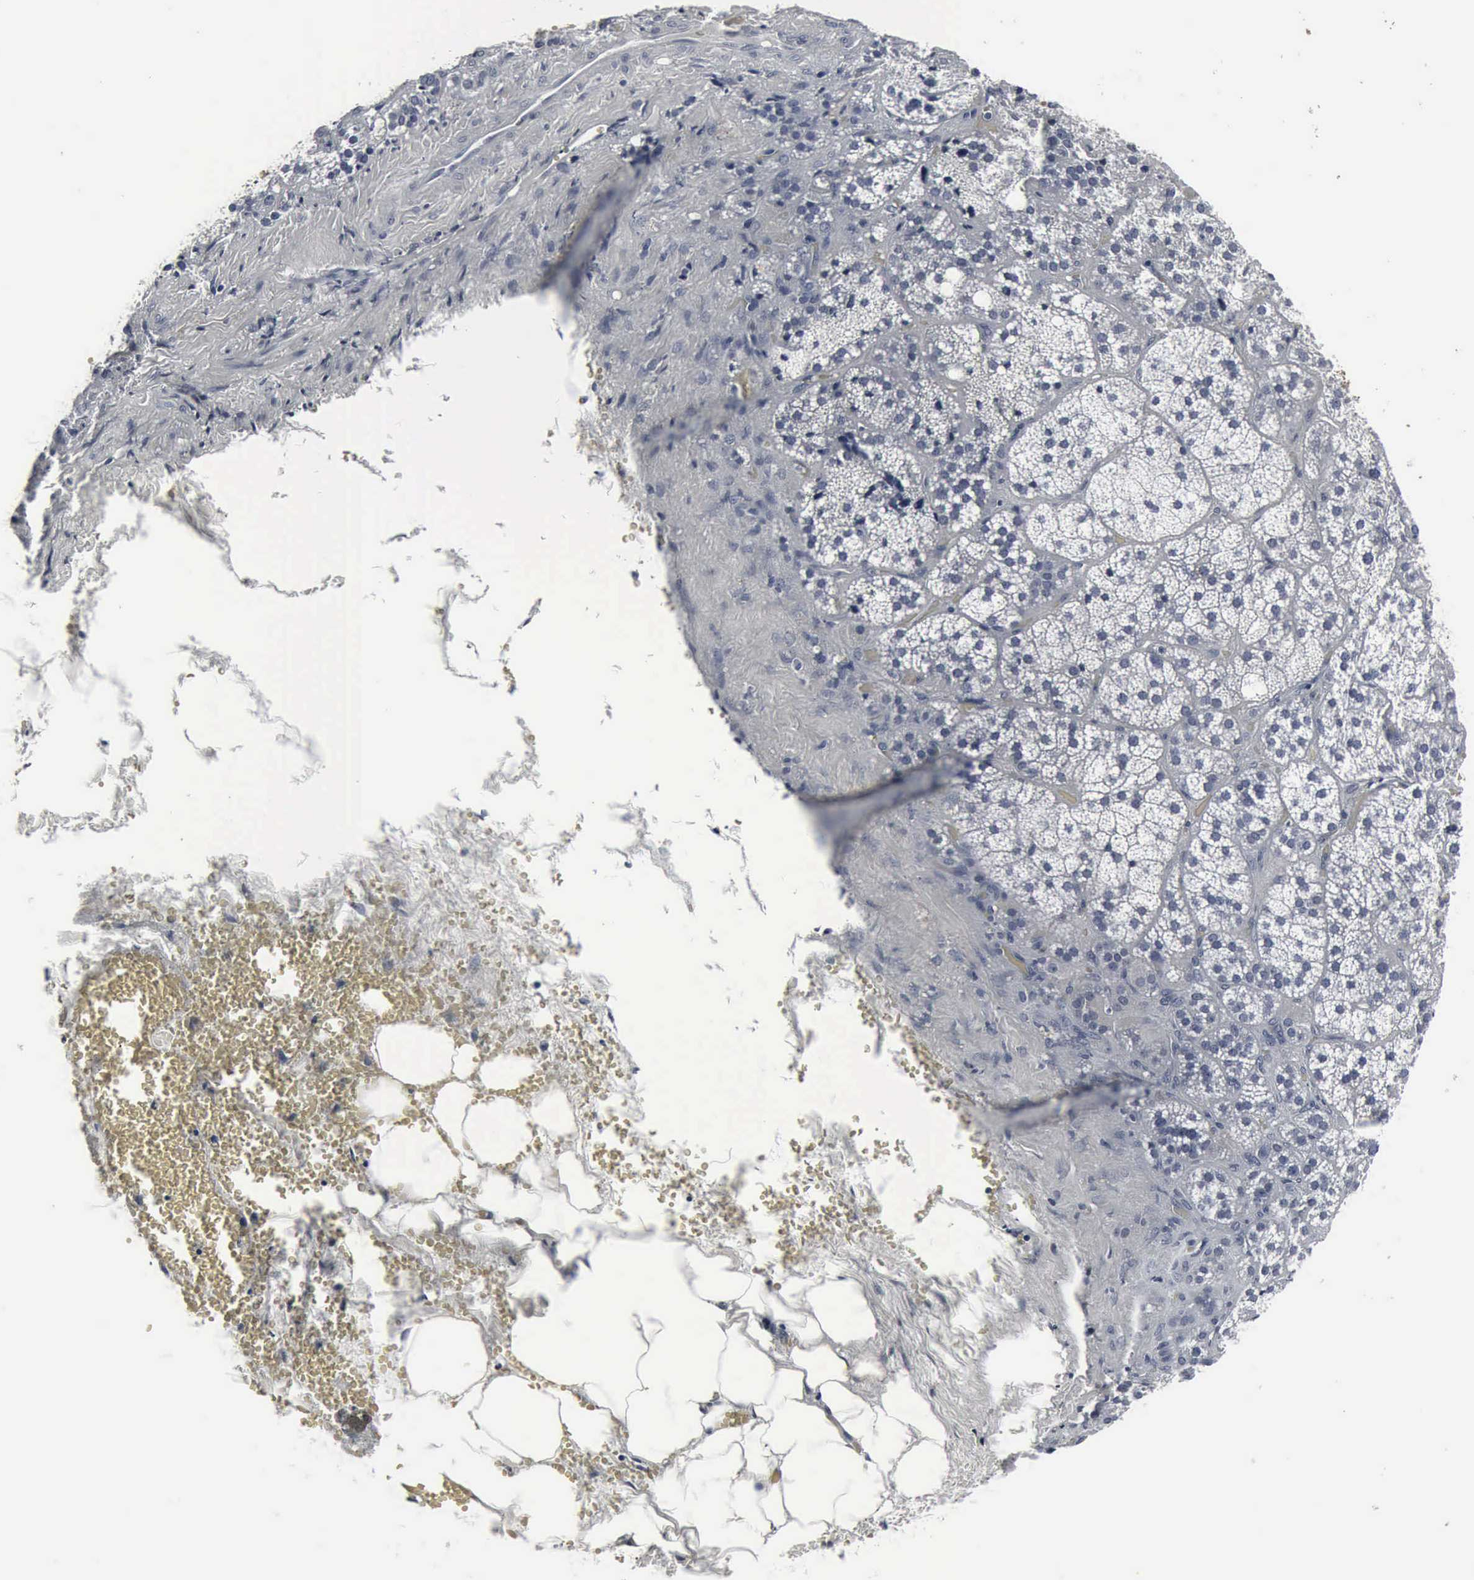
{"staining": {"intensity": "negative", "quantity": "none", "location": "none"}, "tissue": "adrenal gland", "cell_type": "Glandular cells", "image_type": "normal", "snomed": [{"axis": "morphology", "description": "Normal tissue, NOS"}, {"axis": "topography", "description": "Adrenal gland"}], "caption": "DAB (3,3'-diaminobenzidine) immunohistochemical staining of normal human adrenal gland exhibits no significant positivity in glandular cells. (Immunohistochemistry (ihc), brightfield microscopy, high magnification).", "gene": "SNAP25", "patient": {"sex": "female", "age": 71}}